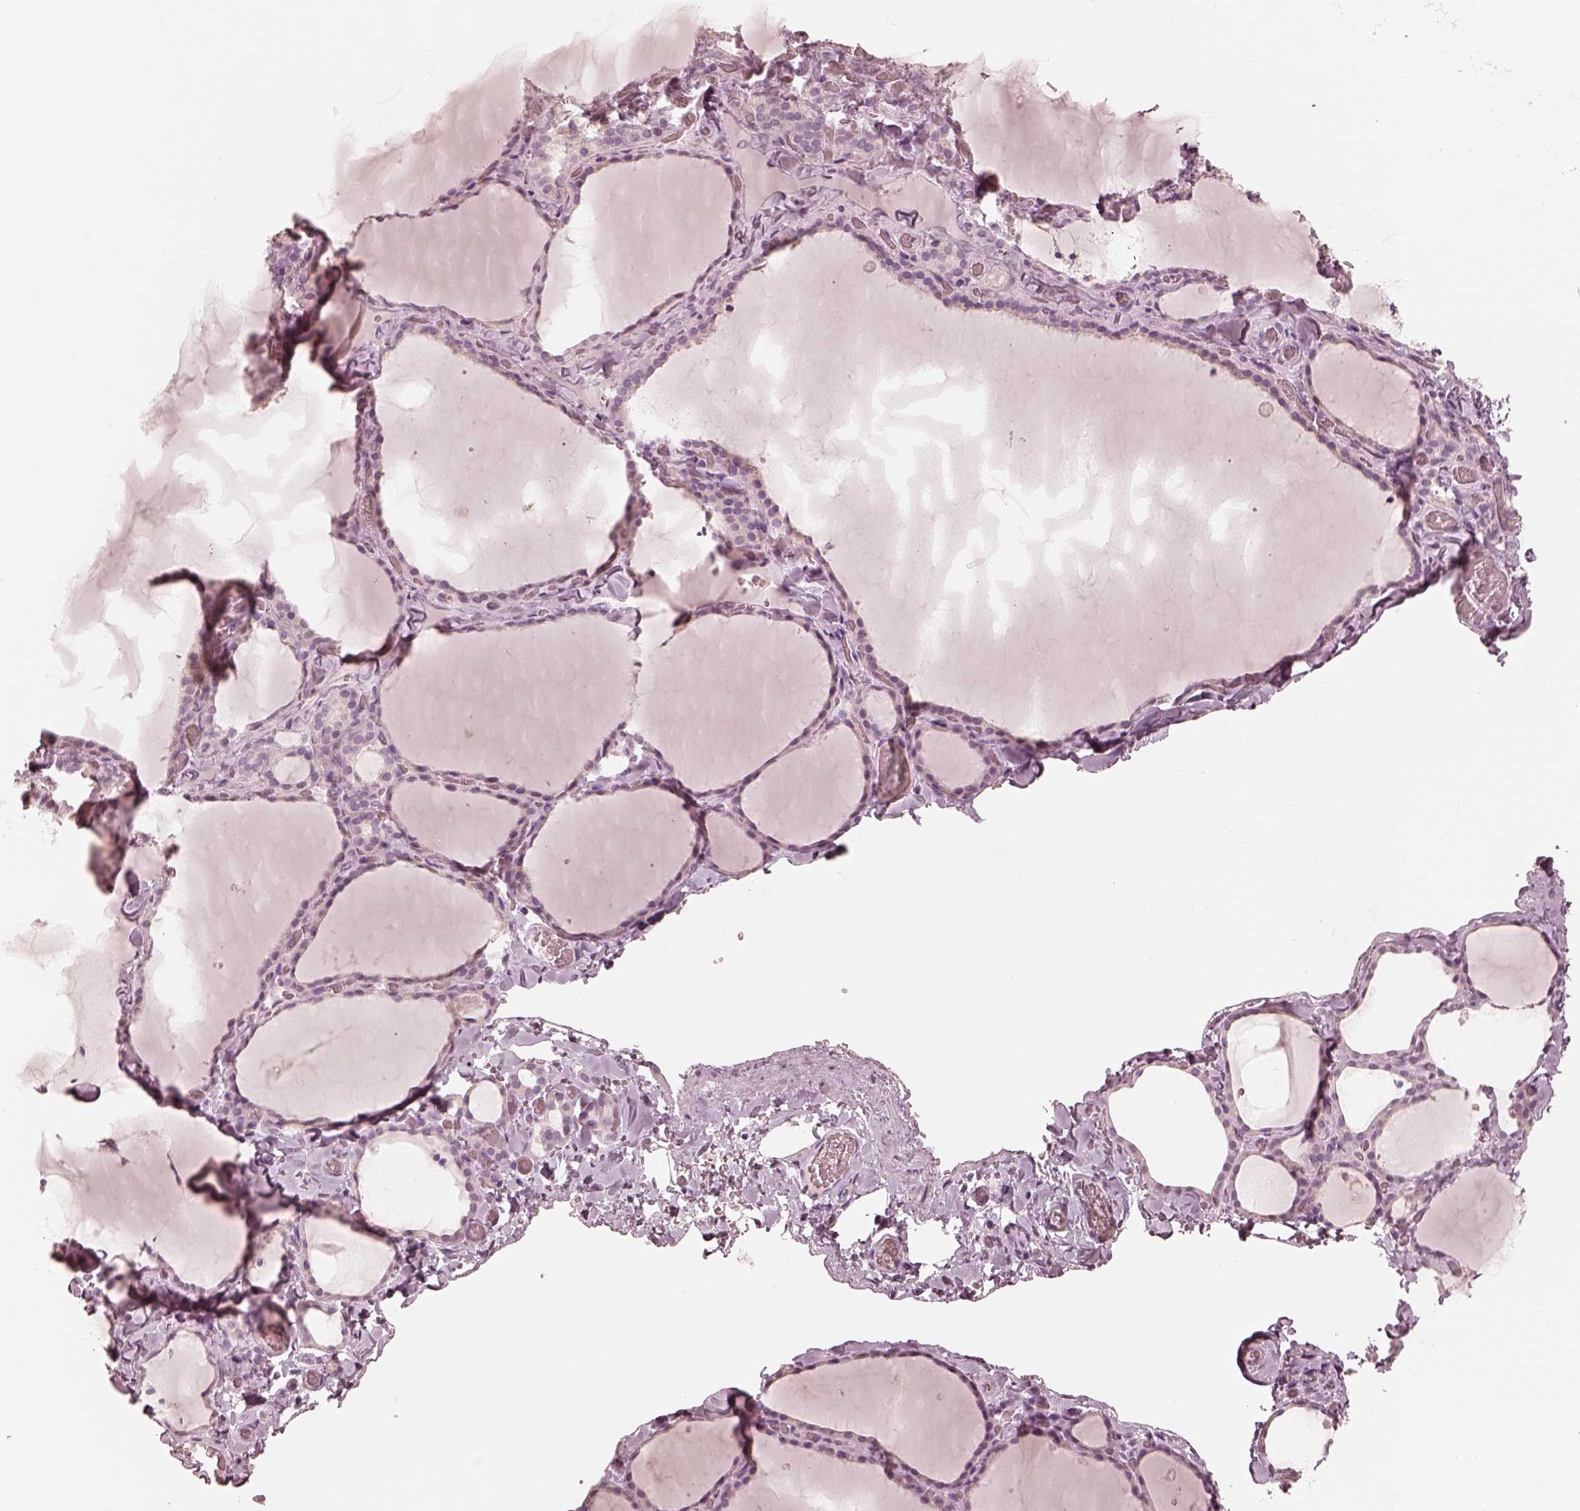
{"staining": {"intensity": "negative", "quantity": "none", "location": "none"}, "tissue": "thyroid gland", "cell_type": "Glandular cells", "image_type": "normal", "snomed": [{"axis": "morphology", "description": "Normal tissue, NOS"}, {"axis": "topography", "description": "Thyroid gland"}], "caption": "This is an IHC micrograph of unremarkable human thyroid gland. There is no positivity in glandular cells.", "gene": "CALR3", "patient": {"sex": "female", "age": 22}}